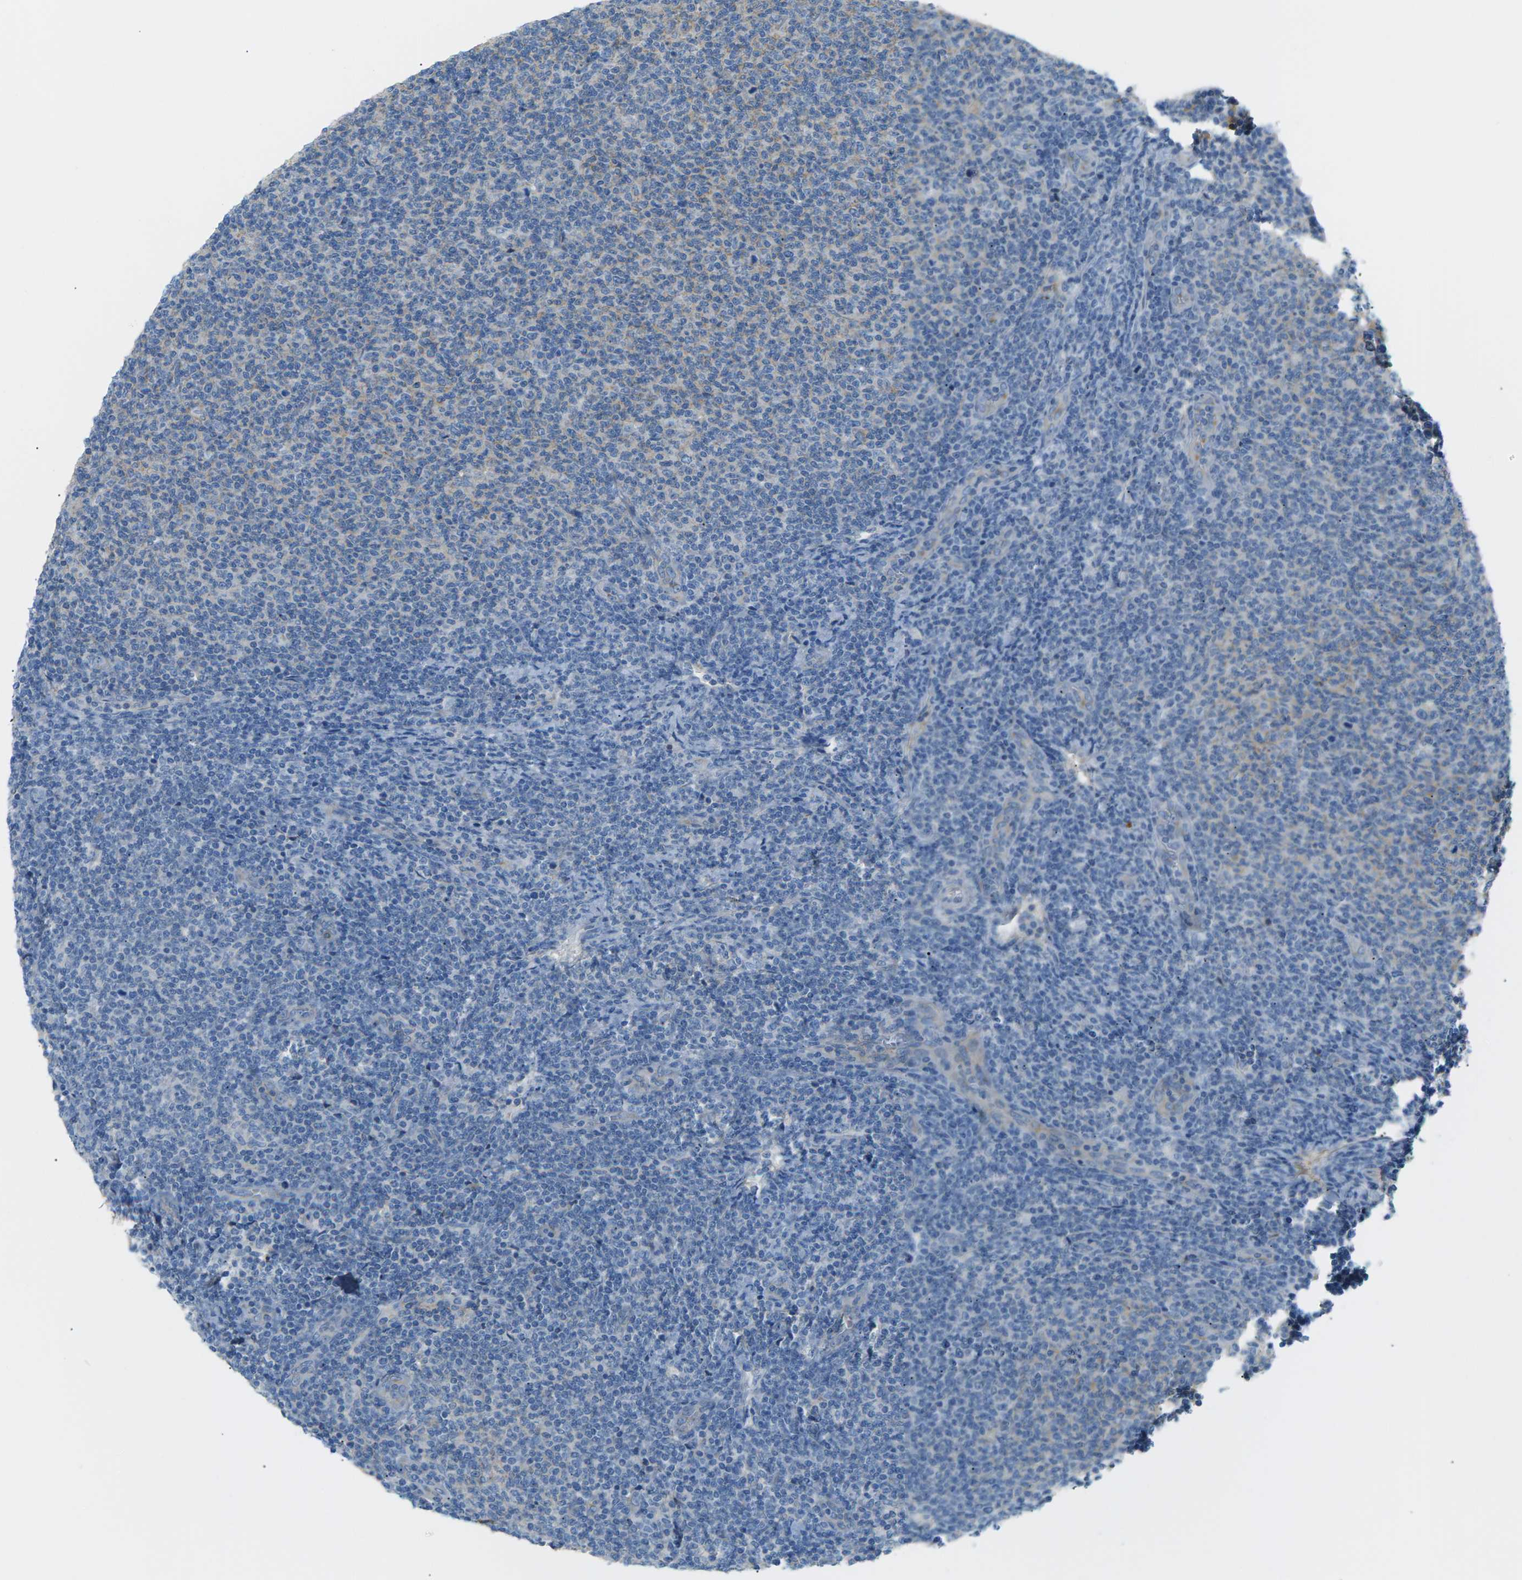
{"staining": {"intensity": "negative", "quantity": "none", "location": "none"}, "tissue": "lymphoma", "cell_type": "Tumor cells", "image_type": "cancer", "snomed": [{"axis": "morphology", "description": "Malignant lymphoma, non-Hodgkin's type, Low grade"}, {"axis": "topography", "description": "Lymph node"}], "caption": "Low-grade malignant lymphoma, non-Hodgkin's type was stained to show a protein in brown. There is no significant positivity in tumor cells.", "gene": "CFI", "patient": {"sex": "male", "age": 66}}